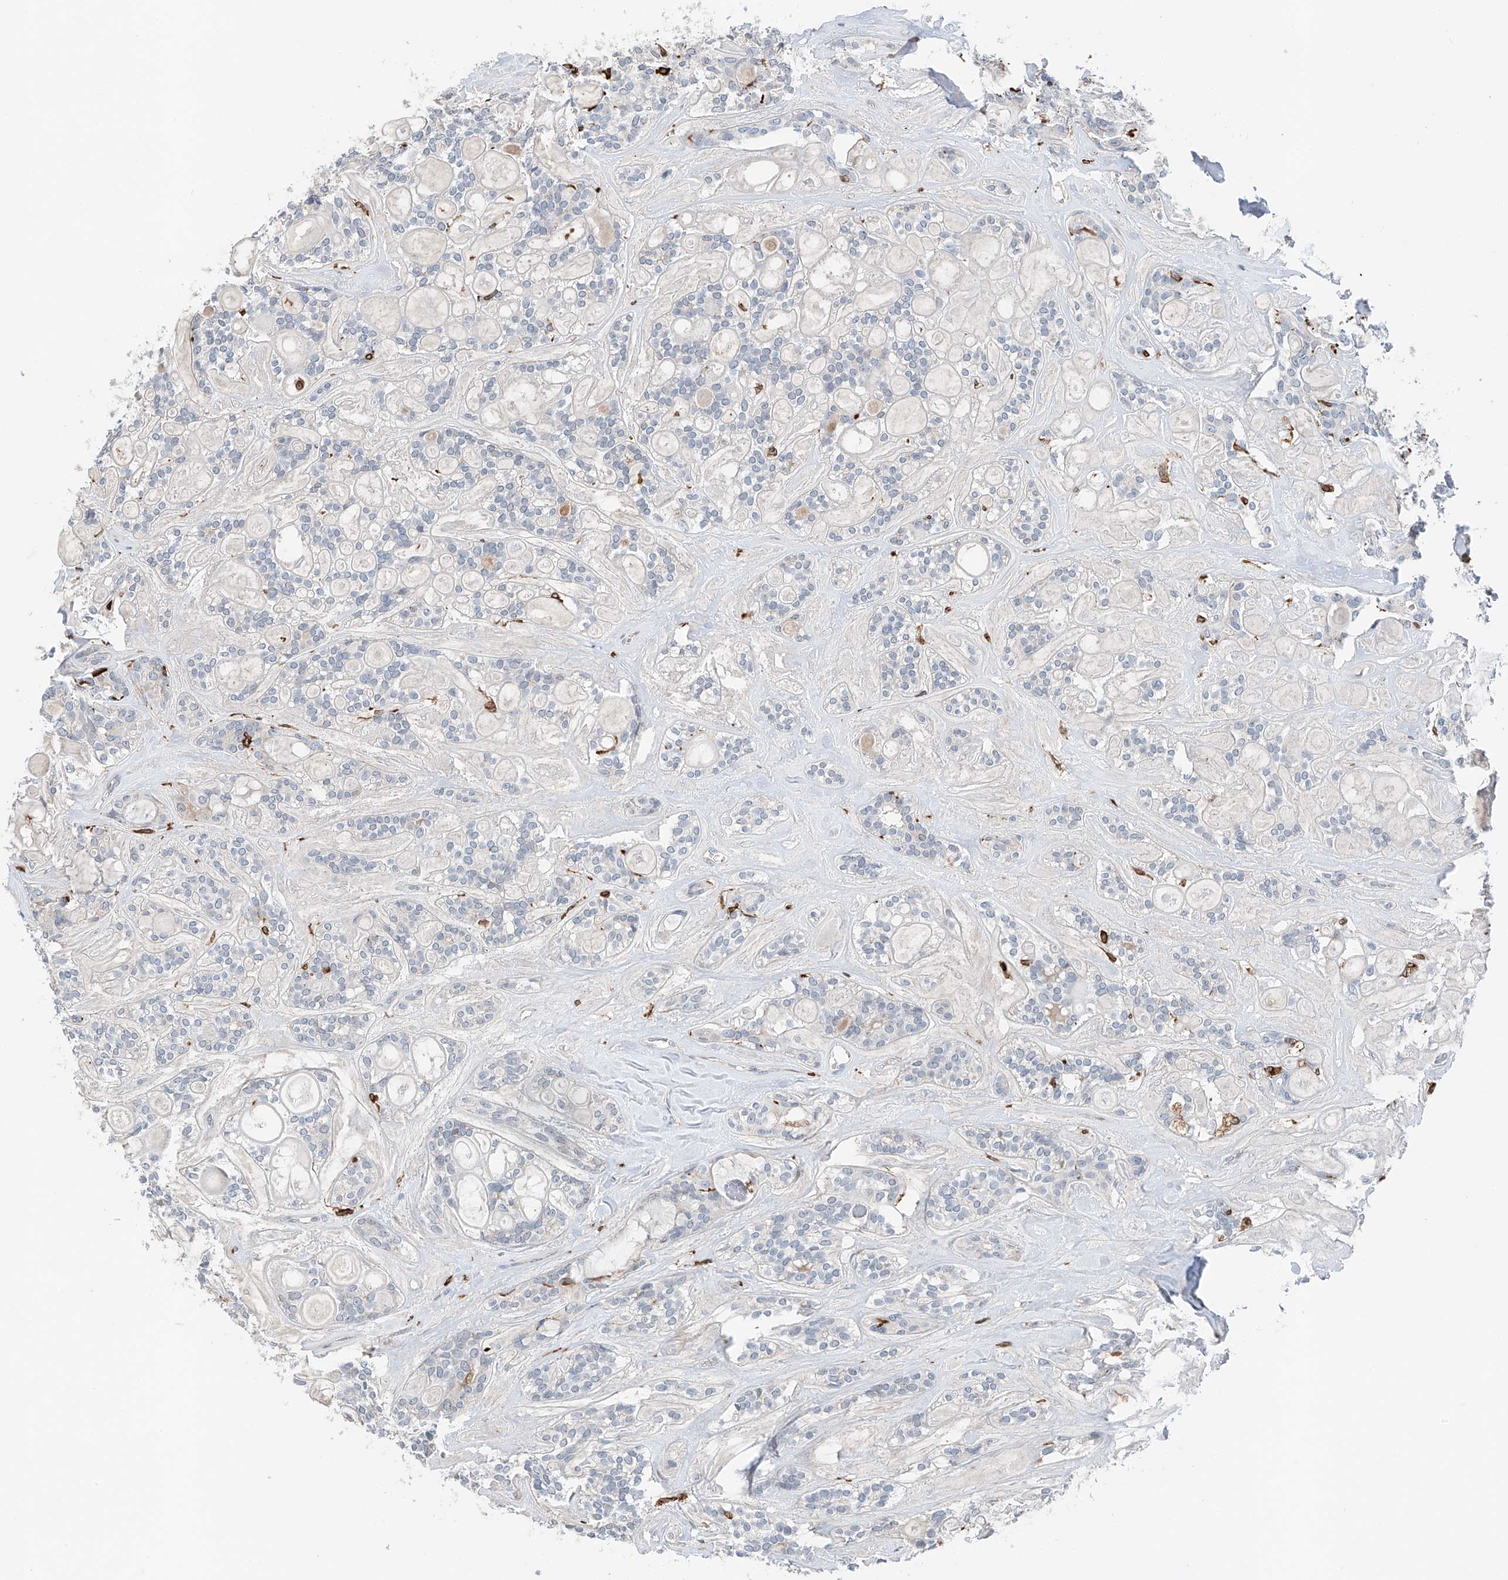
{"staining": {"intensity": "negative", "quantity": "none", "location": "none"}, "tissue": "head and neck cancer", "cell_type": "Tumor cells", "image_type": "cancer", "snomed": [{"axis": "morphology", "description": "Adenocarcinoma, NOS"}, {"axis": "topography", "description": "Head-Neck"}], "caption": "There is no significant positivity in tumor cells of adenocarcinoma (head and neck). (Stains: DAB (3,3'-diaminobenzidine) IHC with hematoxylin counter stain, Microscopy: brightfield microscopy at high magnification).", "gene": "TBXAS1", "patient": {"sex": "male", "age": 66}}